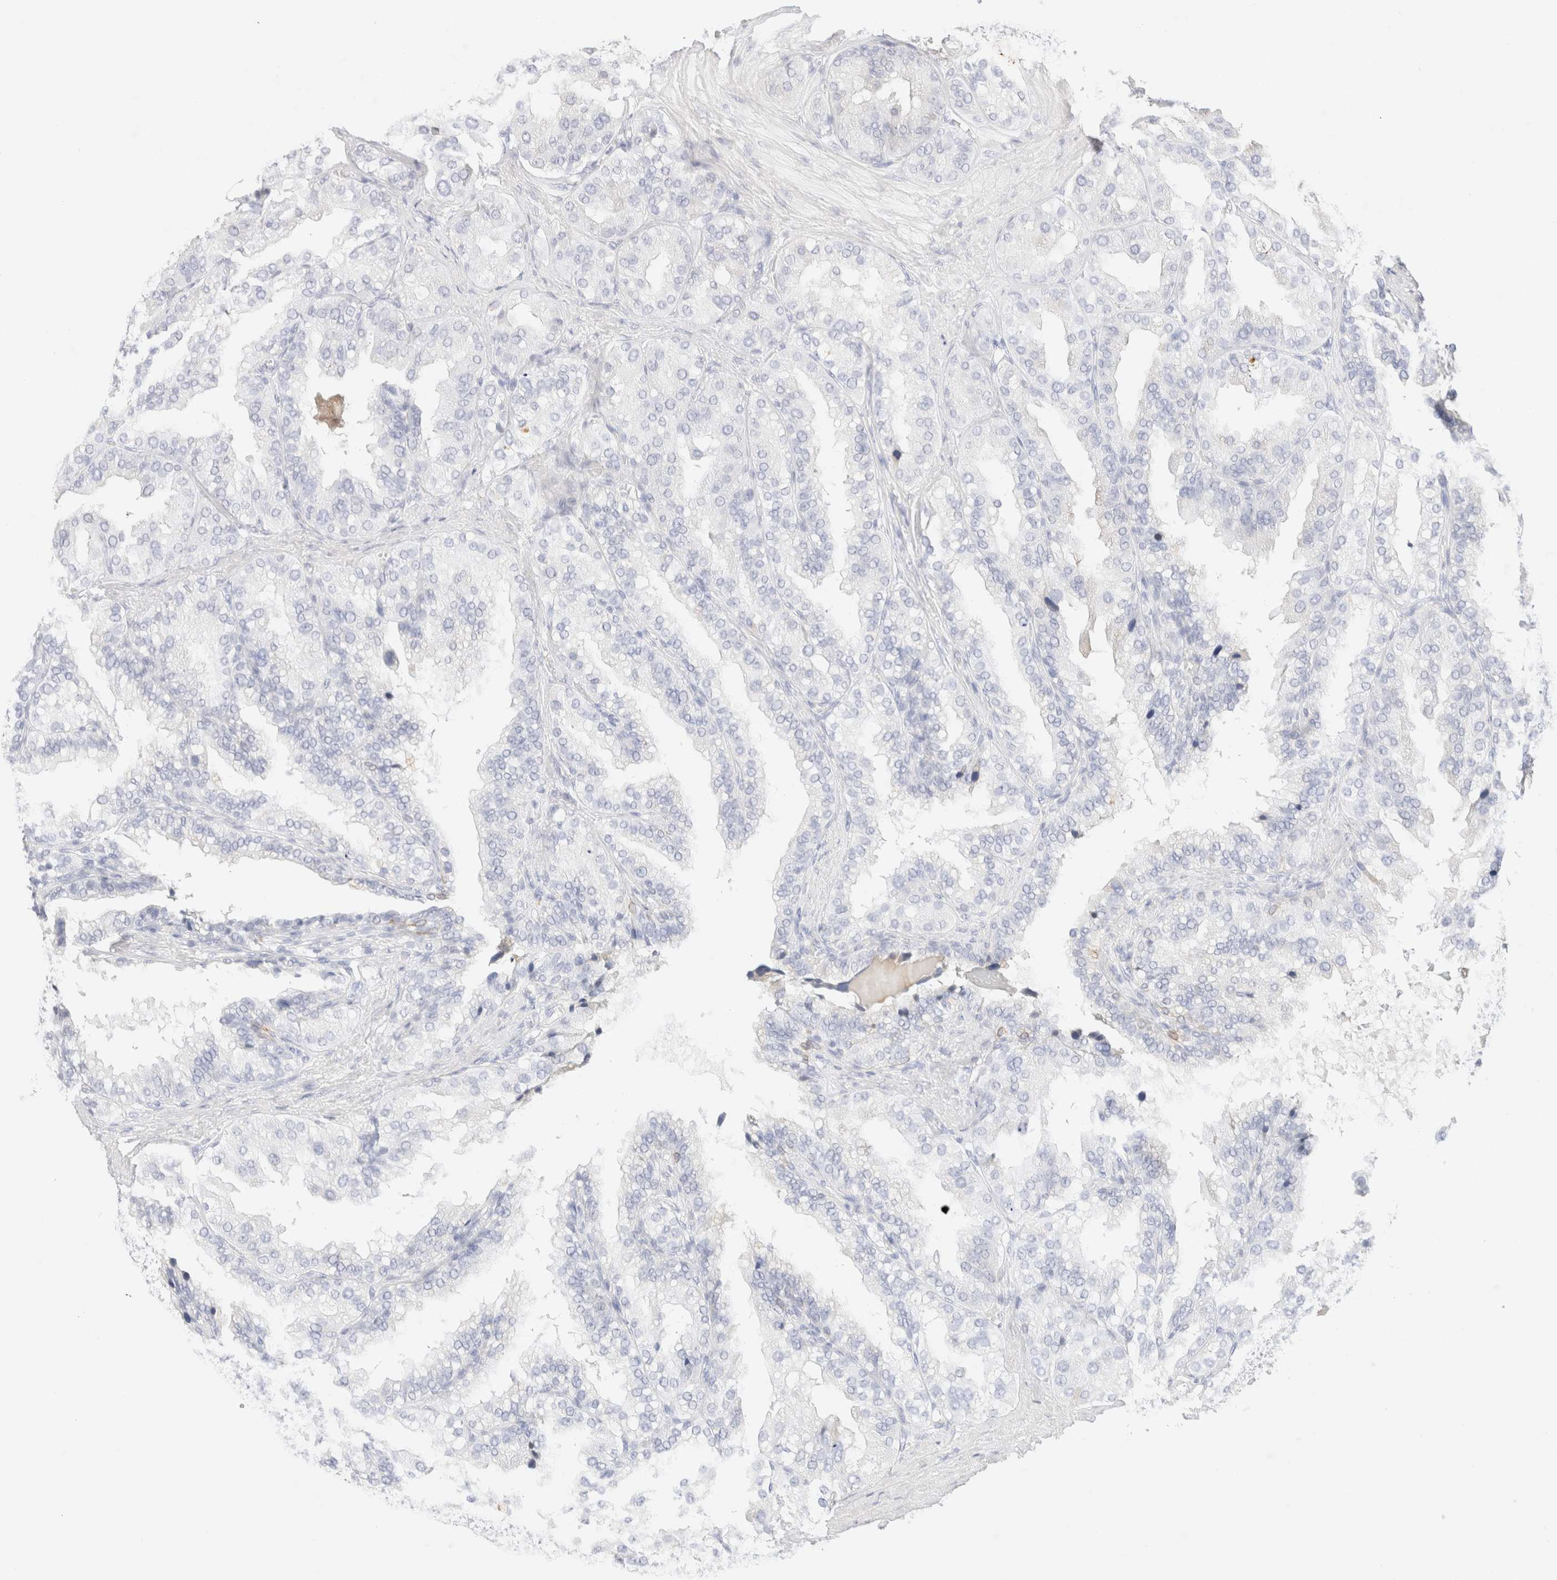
{"staining": {"intensity": "negative", "quantity": "none", "location": "none"}, "tissue": "seminal vesicle", "cell_type": "Glandular cells", "image_type": "normal", "snomed": [{"axis": "morphology", "description": "Normal tissue, NOS"}, {"axis": "topography", "description": "Prostate"}, {"axis": "topography", "description": "Seminal veicle"}], "caption": "This micrograph is of unremarkable seminal vesicle stained with immunohistochemistry to label a protein in brown with the nuclei are counter-stained blue. There is no positivity in glandular cells.", "gene": "KRT15", "patient": {"sex": "male", "age": 51}}